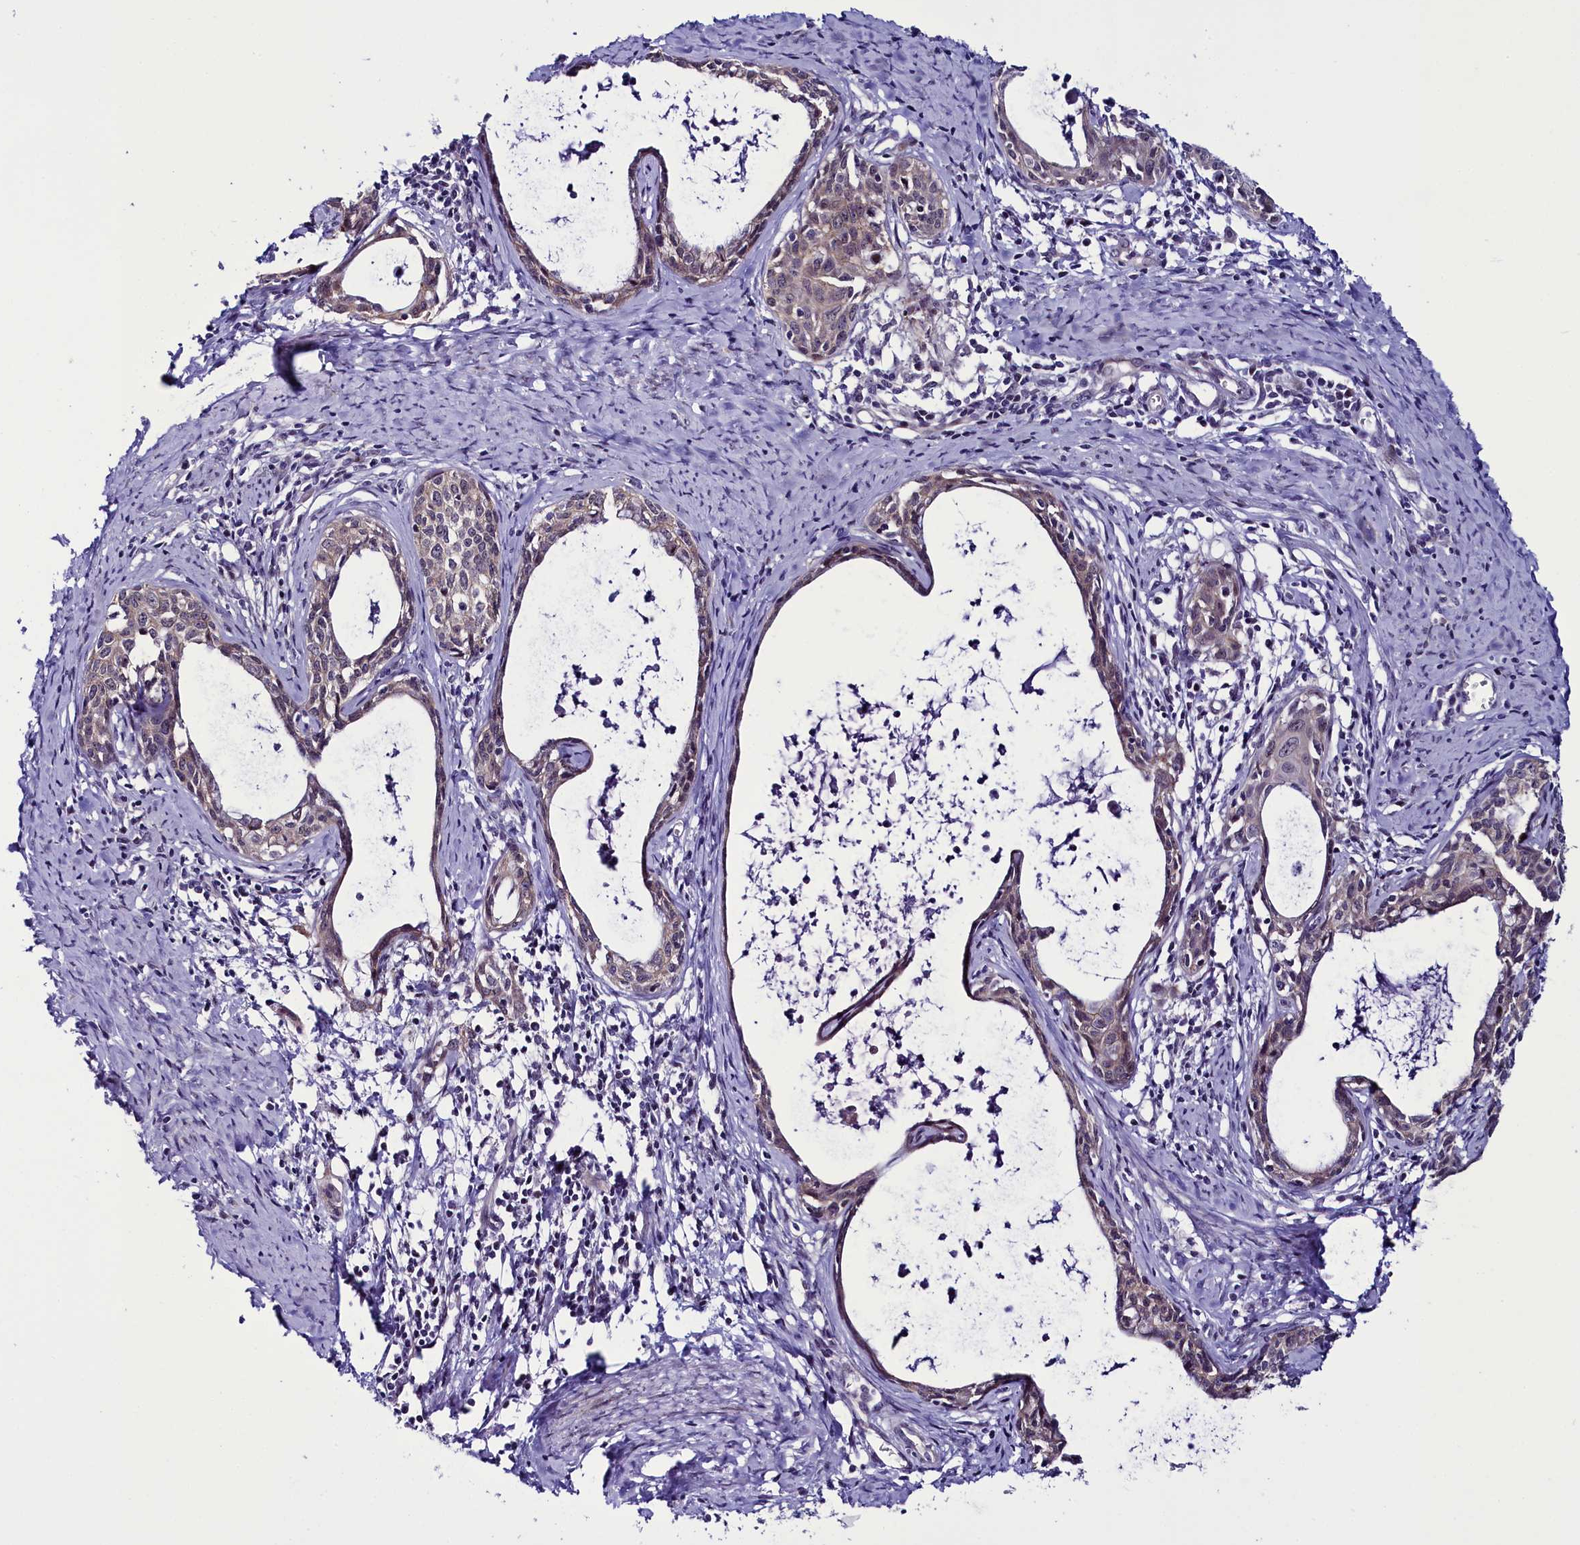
{"staining": {"intensity": "weak", "quantity": "<25%", "location": "nuclear"}, "tissue": "cervical cancer", "cell_type": "Tumor cells", "image_type": "cancer", "snomed": [{"axis": "morphology", "description": "Squamous cell carcinoma, NOS"}, {"axis": "topography", "description": "Cervix"}], "caption": "Immunohistochemistry of cervical cancer (squamous cell carcinoma) exhibits no positivity in tumor cells. The staining was performed using DAB (3,3'-diaminobenzidine) to visualize the protein expression in brown, while the nuclei were stained in blue with hematoxylin (Magnification: 20x).", "gene": "CCDC106", "patient": {"sex": "female", "age": 52}}